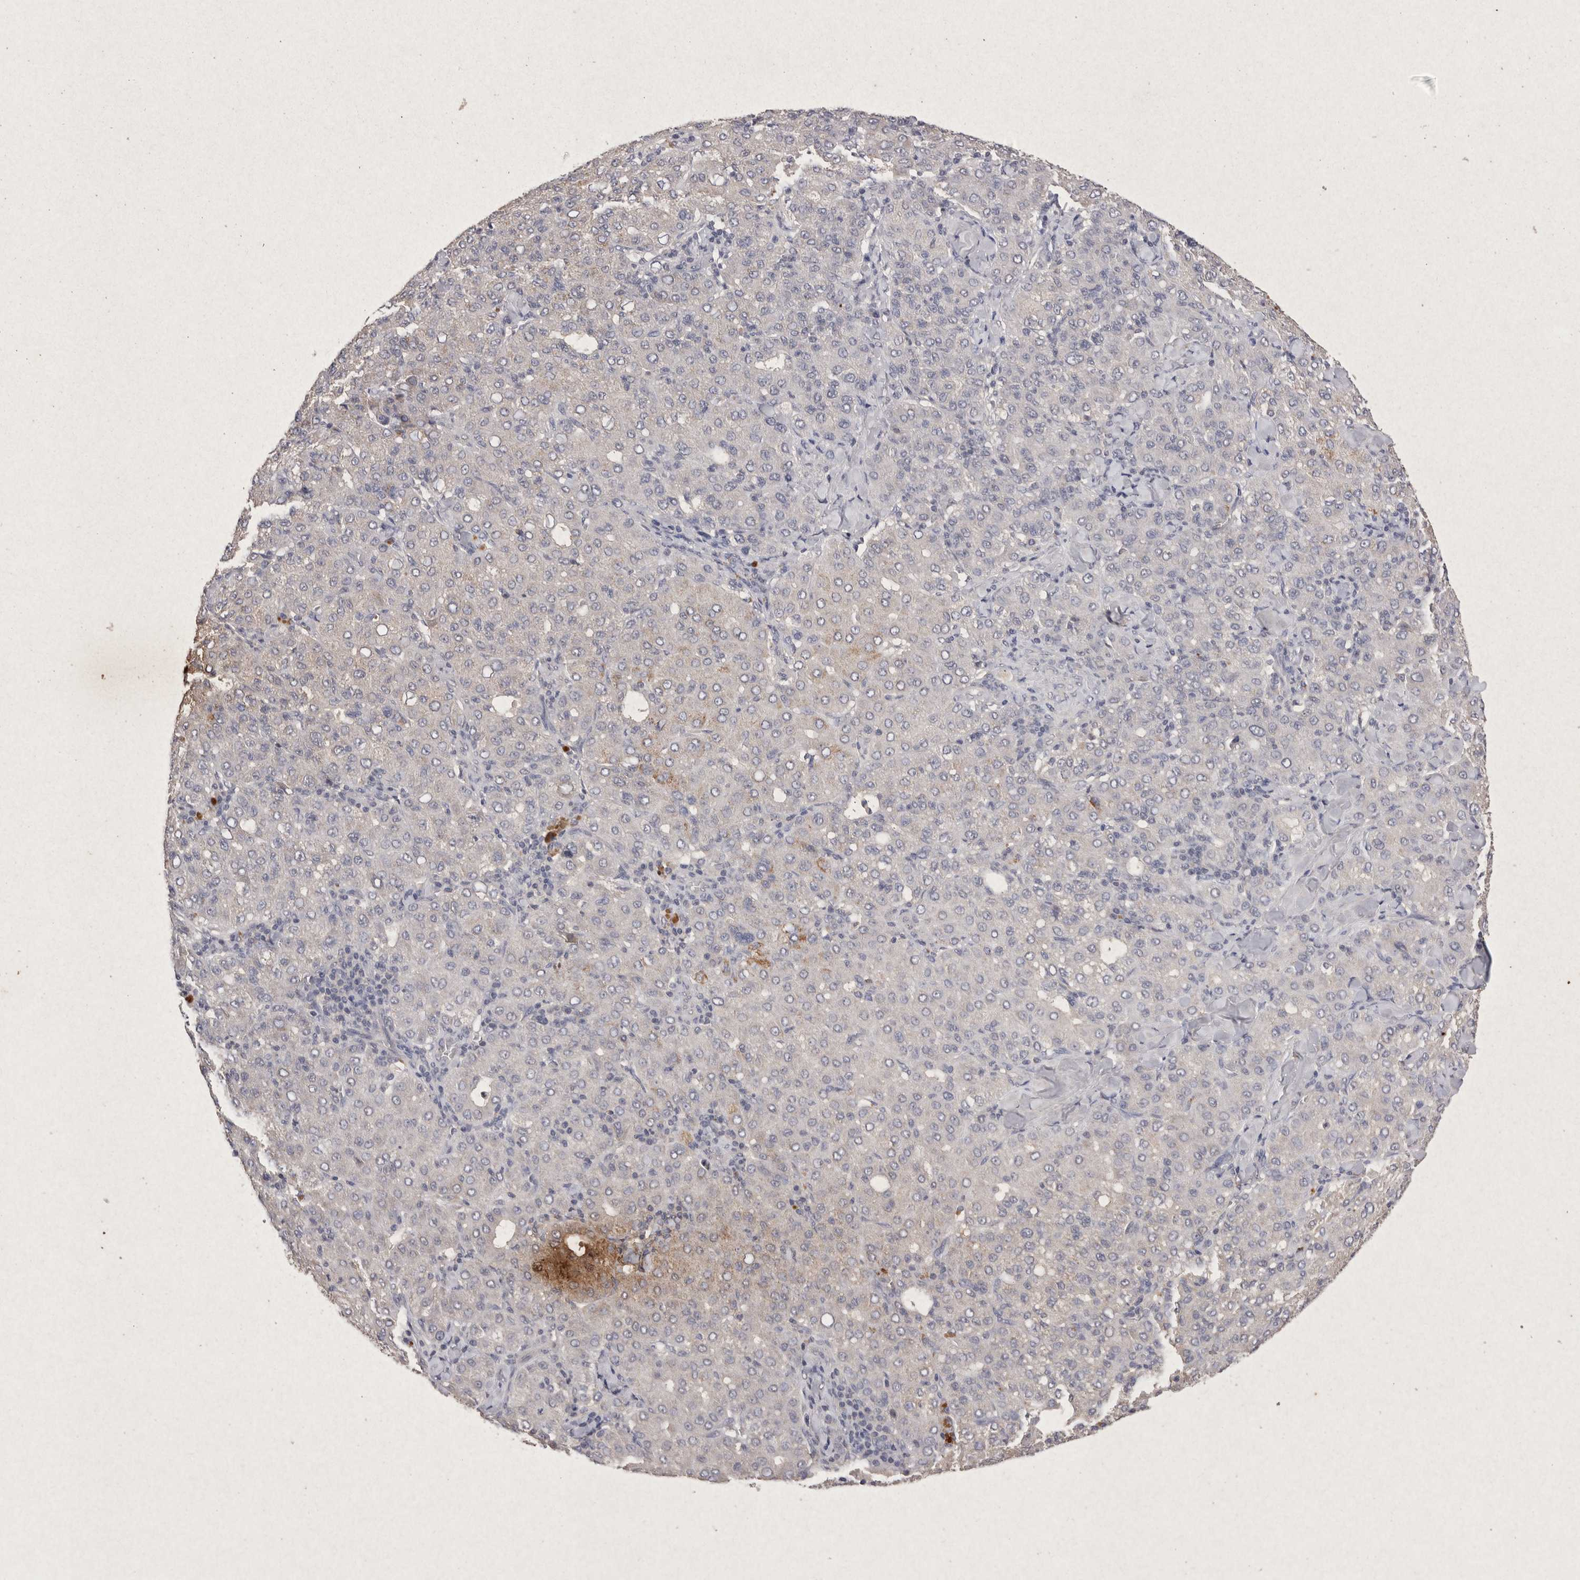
{"staining": {"intensity": "negative", "quantity": "none", "location": "none"}, "tissue": "liver cancer", "cell_type": "Tumor cells", "image_type": "cancer", "snomed": [{"axis": "morphology", "description": "Carcinoma, Hepatocellular, NOS"}, {"axis": "topography", "description": "Liver"}], "caption": "Tumor cells are negative for protein expression in human liver cancer. (Stains: DAB (3,3'-diaminobenzidine) immunohistochemistry (IHC) with hematoxylin counter stain, Microscopy: brightfield microscopy at high magnification).", "gene": "RASSF3", "patient": {"sex": "male", "age": 65}}